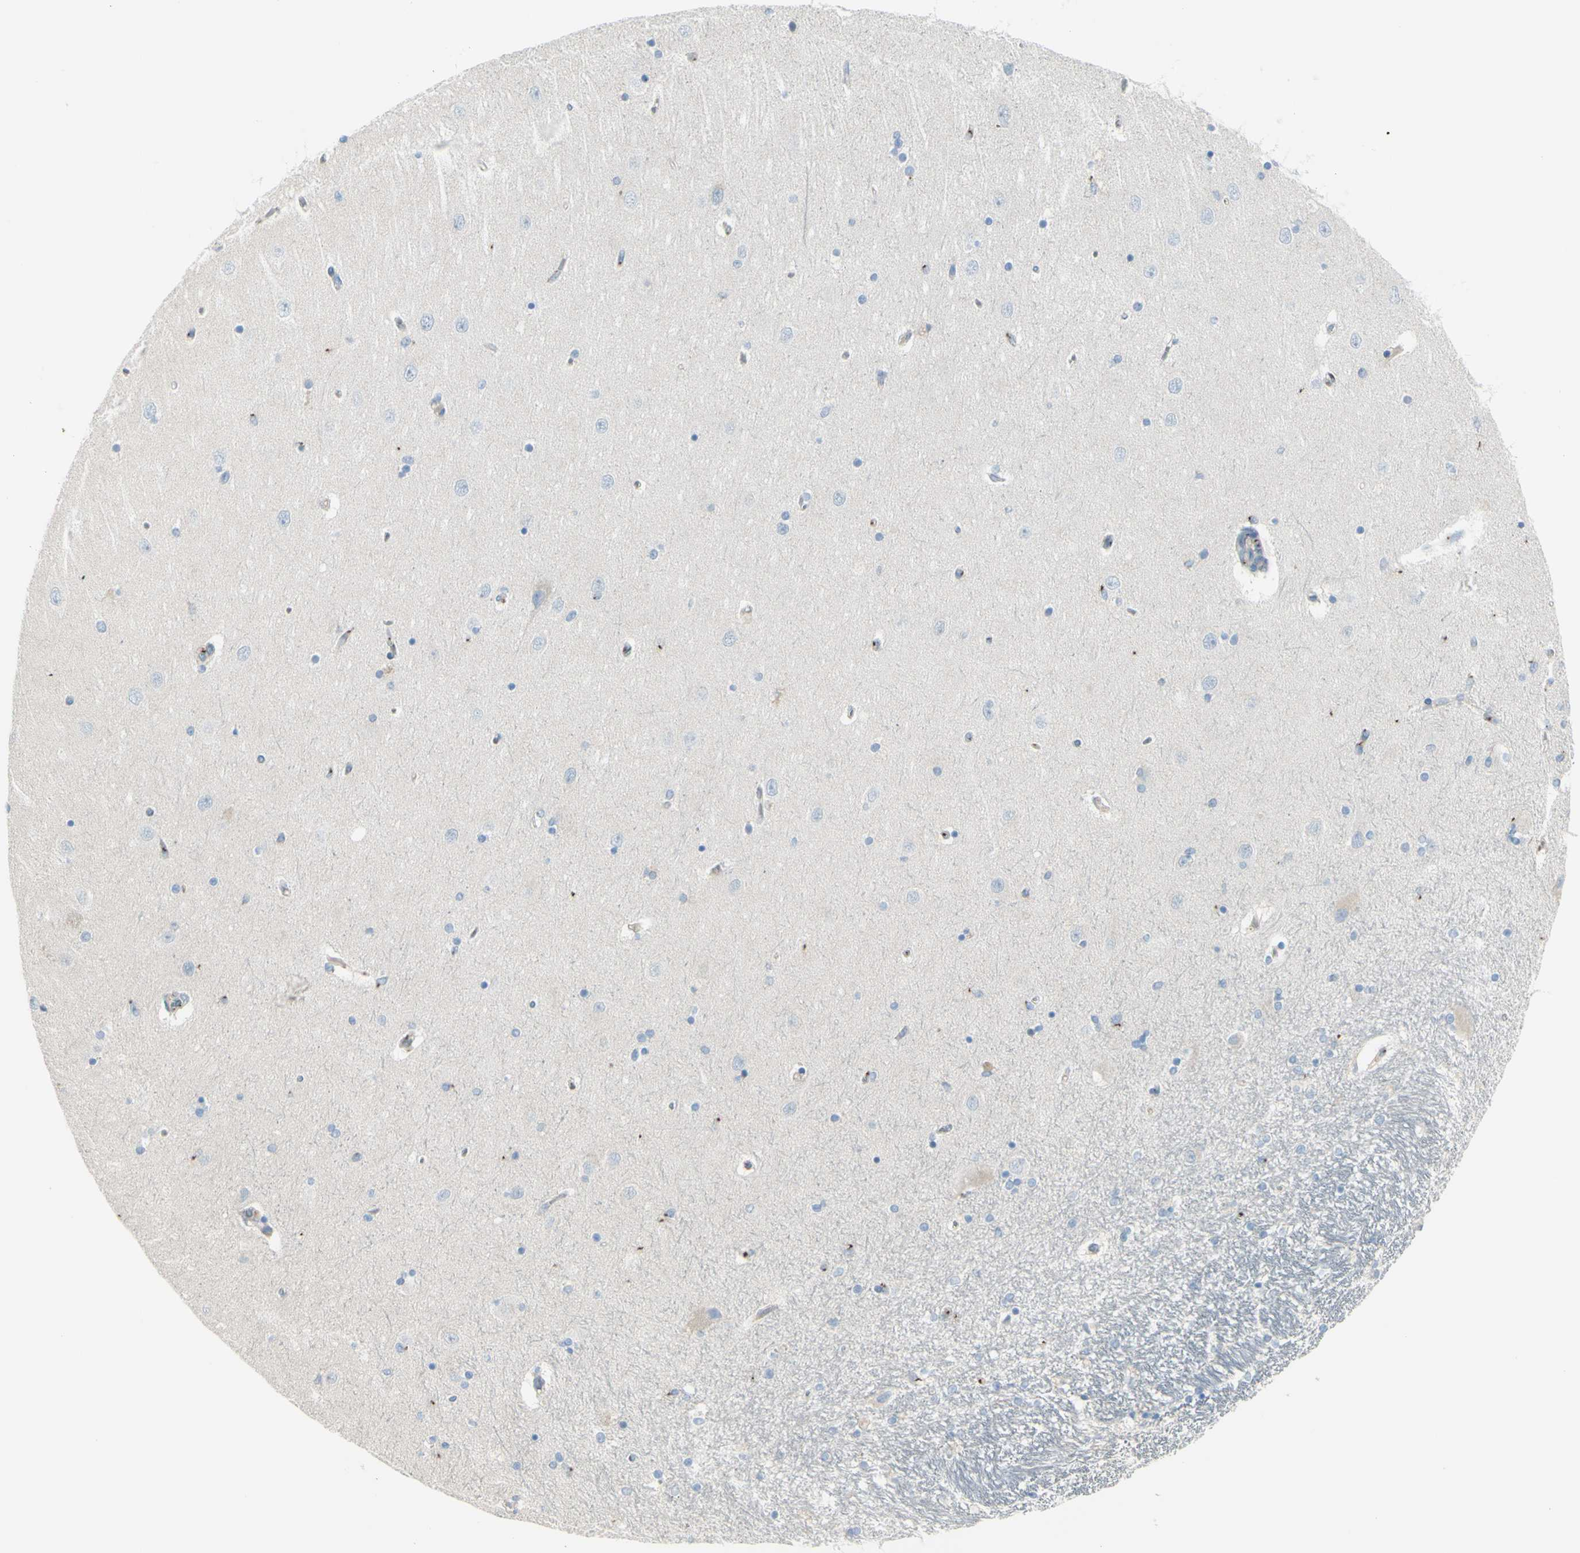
{"staining": {"intensity": "negative", "quantity": "none", "location": "none"}, "tissue": "hippocampus", "cell_type": "Glial cells", "image_type": "normal", "snomed": [{"axis": "morphology", "description": "Normal tissue, NOS"}, {"axis": "topography", "description": "Hippocampus"}], "caption": "Glial cells are negative for protein expression in benign human hippocampus. (Stains: DAB immunohistochemistry (IHC) with hematoxylin counter stain, Microscopy: brightfield microscopy at high magnification).", "gene": "B4GALT1", "patient": {"sex": "female", "age": 54}}